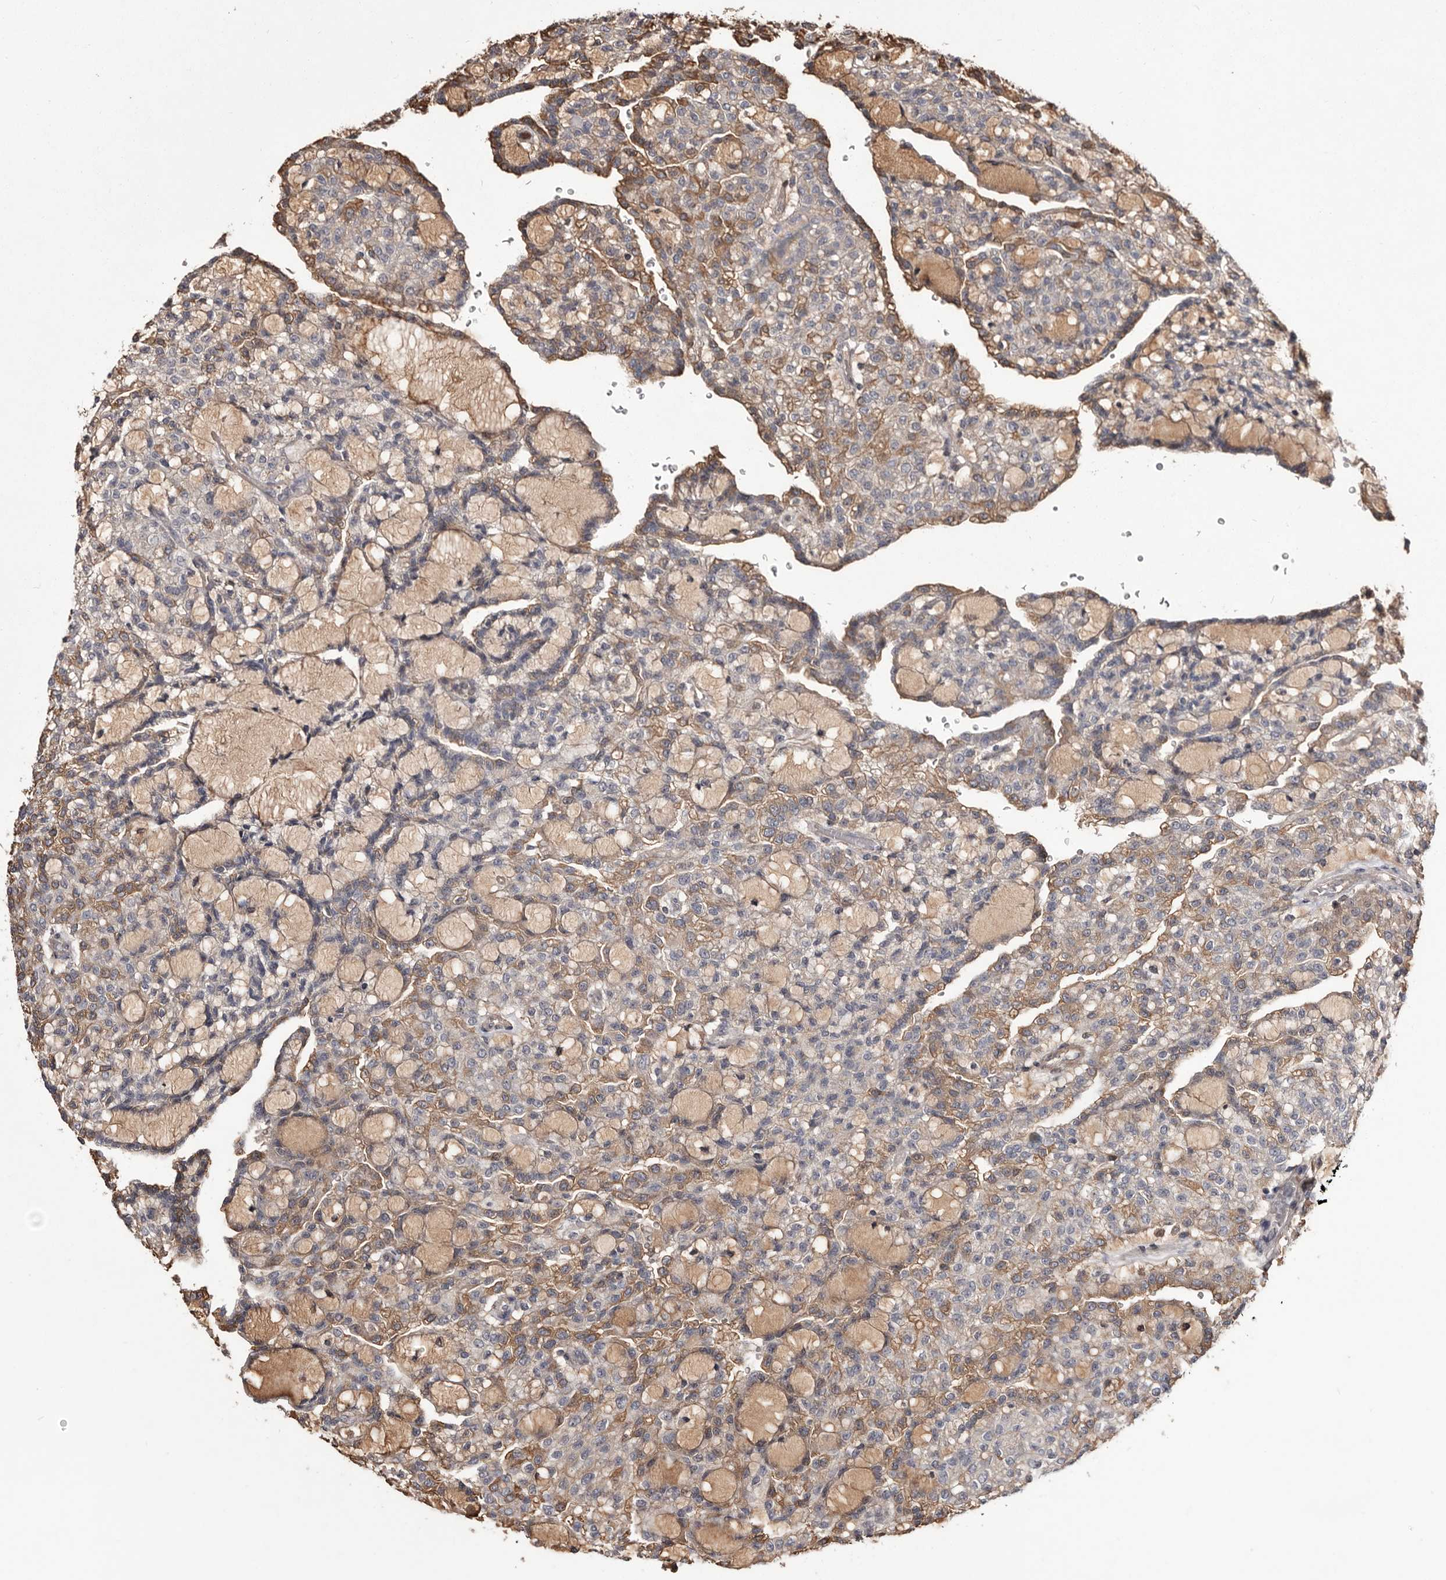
{"staining": {"intensity": "moderate", "quantity": "25%-75%", "location": "cytoplasmic/membranous"}, "tissue": "renal cancer", "cell_type": "Tumor cells", "image_type": "cancer", "snomed": [{"axis": "morphology", "description": "Adenocarcinoma, NOS"}, {"axis": "topography", "description": "Kidney"}], "caption": "About 25%-75% of tumor cells in adenocarcinoma (renal) reveal moderate cytoplasmic/membranous protein positivity as visualized by brown immunohistochemical staining.", "gene": "CYP1B1", "patient": {"sex": "male", "age": 63}}